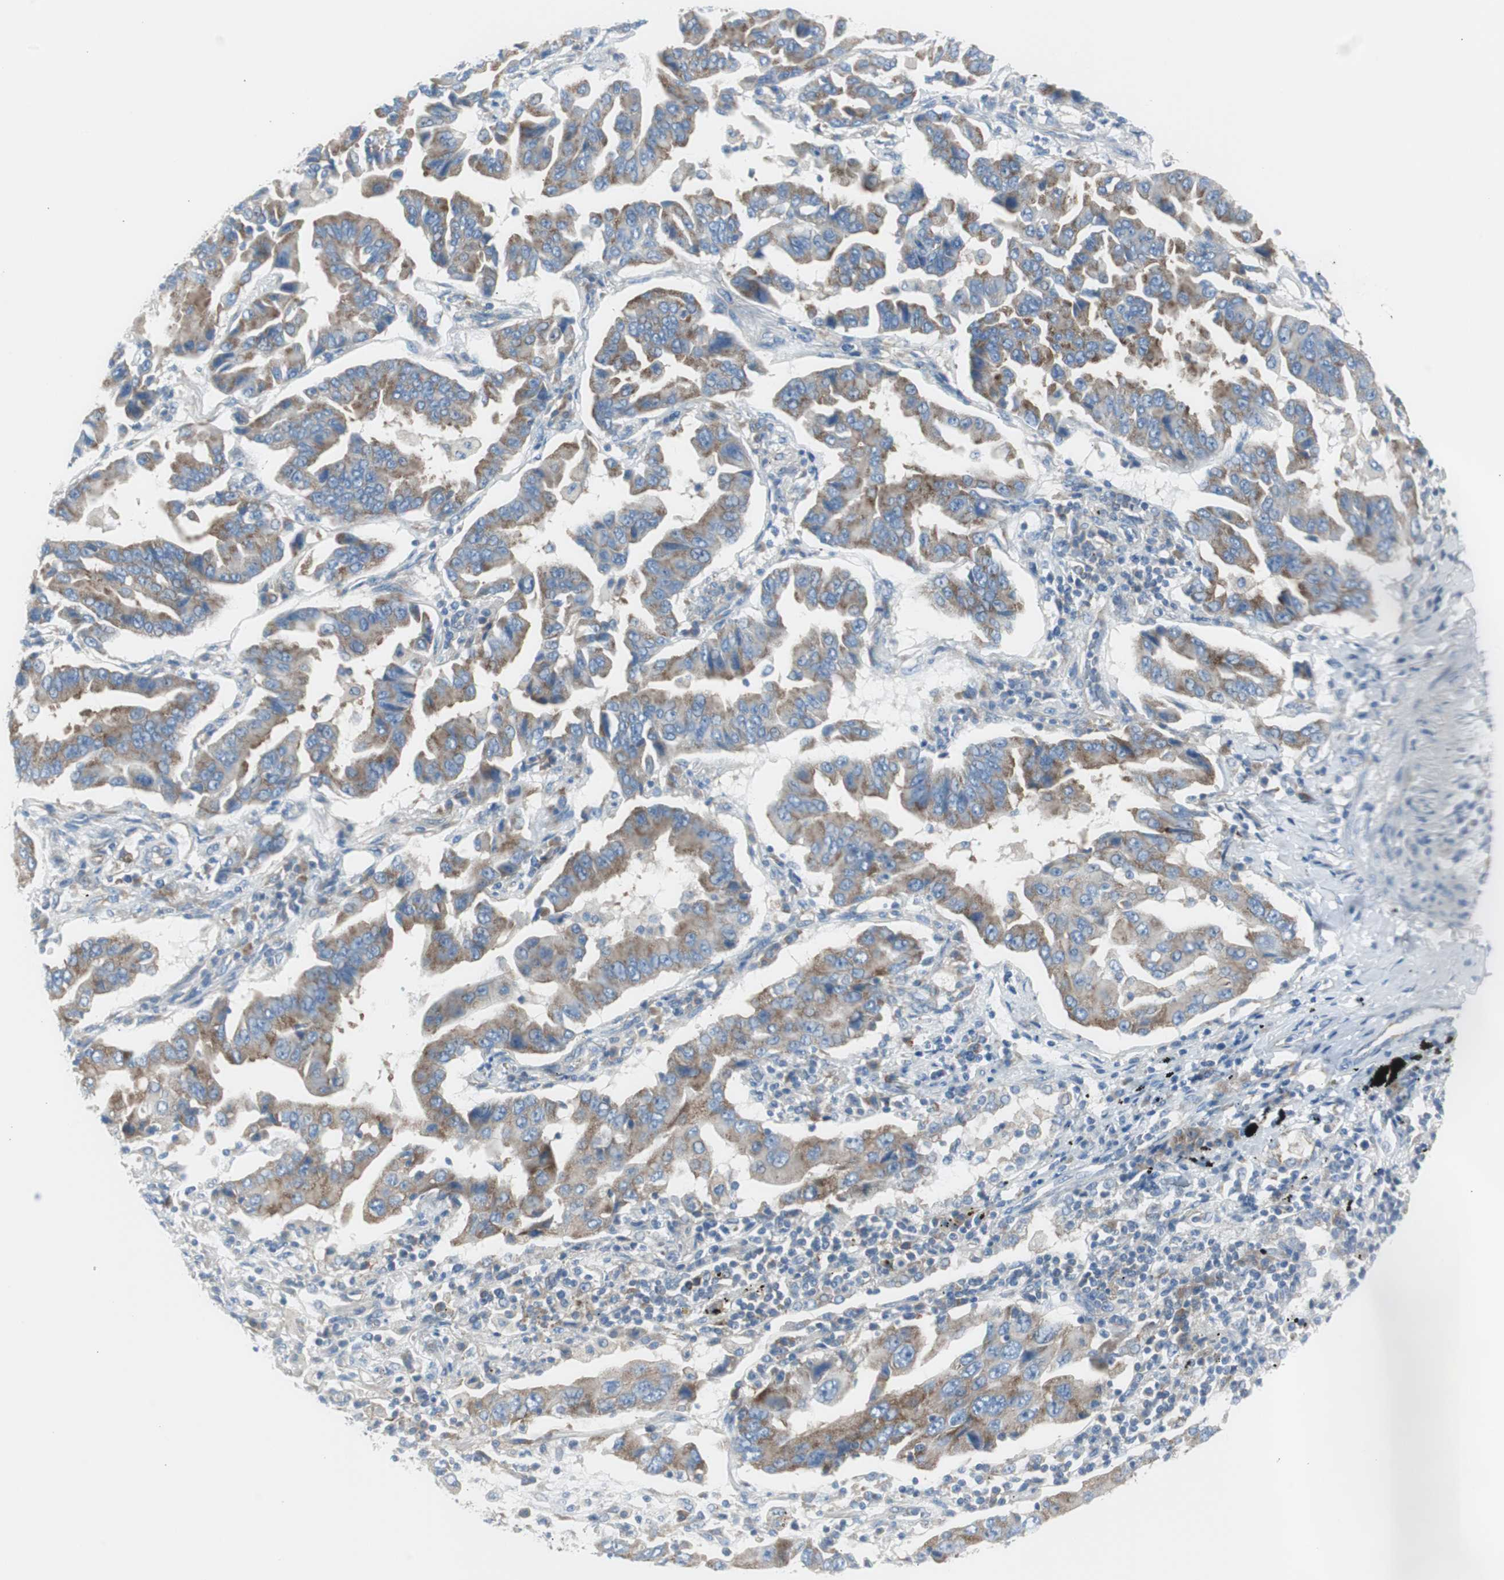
{"staining": {"intensity": "moderate", "quantity": ">75%", "location": "cytoplasmic/membranous"}, "tissue": "lung cancer", "cell_type": "Tumor cells", "image_type": "cancer", "snomed": [{"axis": "morphology", "description": "Adenocarcinoma, NOS"}, {"axis": "topography", "description": "Lung"}], "caption": "A medium amount of moderate cytoplasmic/membranous staining is present in approximately >75% of tumor cells in adenocarcinoma (lung) tissue.", "gene": "RPS12", "patient": {"sex": "female", "age": 65}}